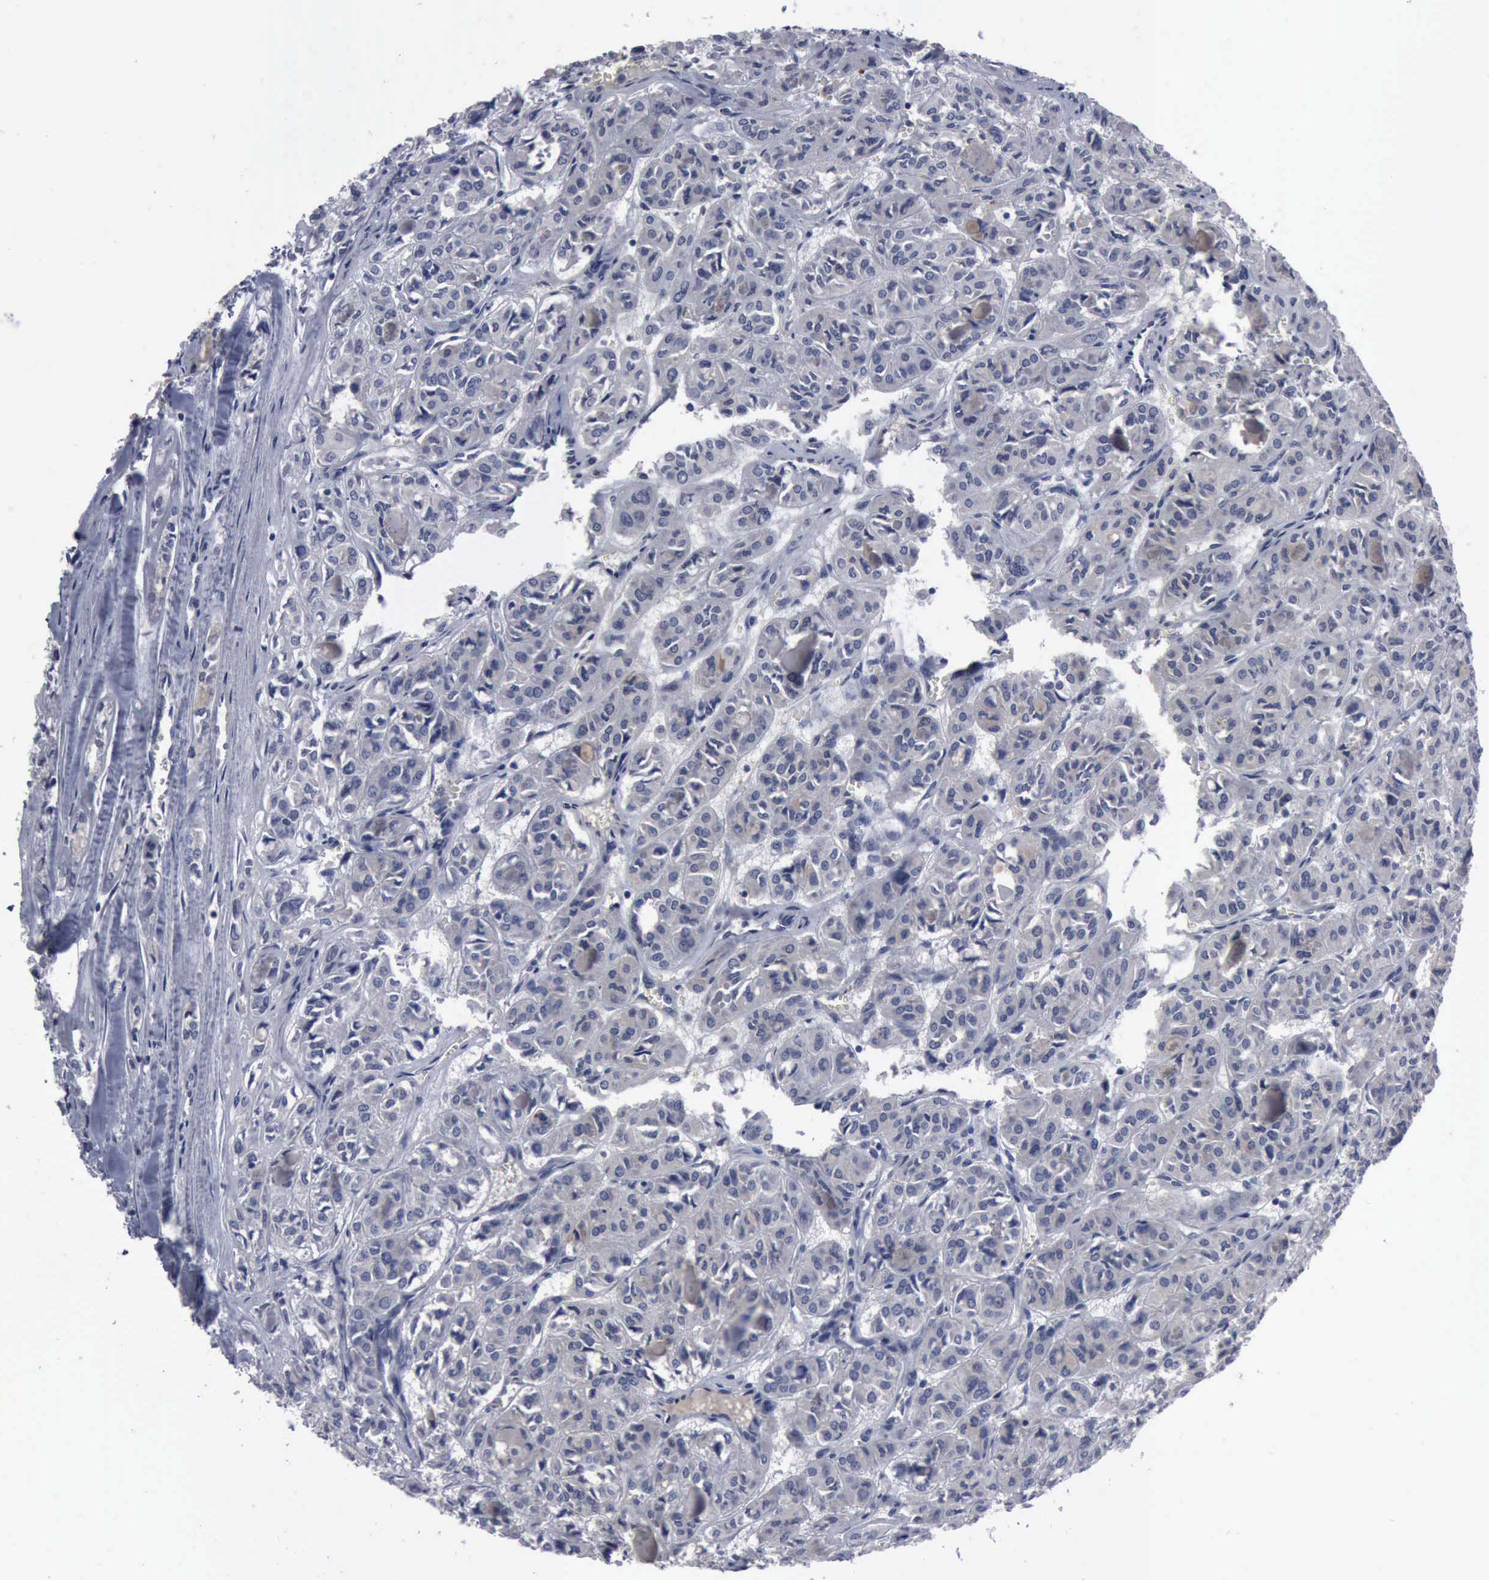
{"staining": {"intensity": "negative", "quantity": "none", "location": "none"}, "tissue": "thyroid cancer", "cell_type": "Tumor cells", "image_type": "cancer", "snomed": [{"axis": "morphology", "description": "Follicular adenoma carcinoma, NOS"}, {"axis": "topography", "description": "Thyroid gland"}], "caption": "A micrograph of thyroid cancer (follicular adenoma carcinoma) stained for a protein shows no brown staining in tumor cells.", "gene": "MYO18B", "patient": {"sex": "female", "age": 71}}